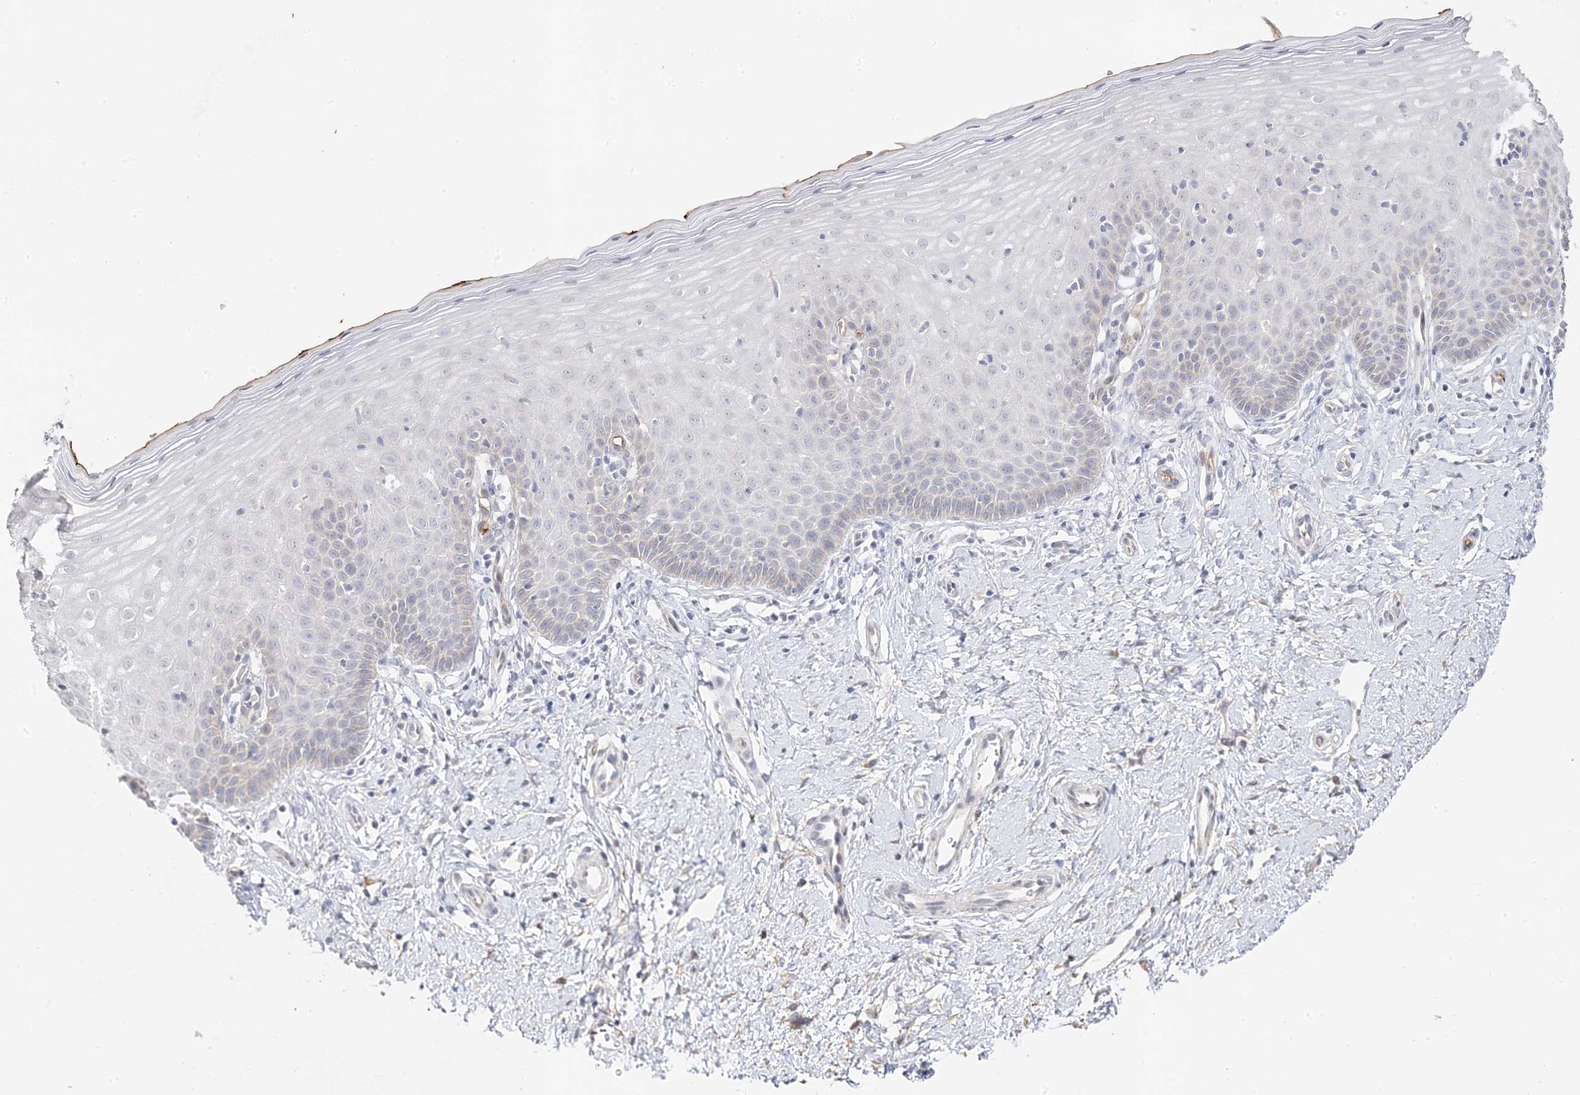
{"staining": {"intensity": "moderate", "quantity": "<25%", "location": "cytoplasmic/membranous"}, "tissue": "cervix", "cell_type": "Glandular cells", "image_type": "normal", "snomed": [{"axis": "morphology", "description": "Normal tissue, NOS"}, {"axis": "topography", "description": "Cervix"}], "caption": "A high-resolution image shows immunohistochemistry staining of unremarkable cervix, which reveals moderate cytoplasmic/membranous expression in about <25% of glandular cells. (Brightfield microscopy of DAB IHC at high magnification).", "gene": "TRANK1", "patient": {"sex": "female", "age": 36}}